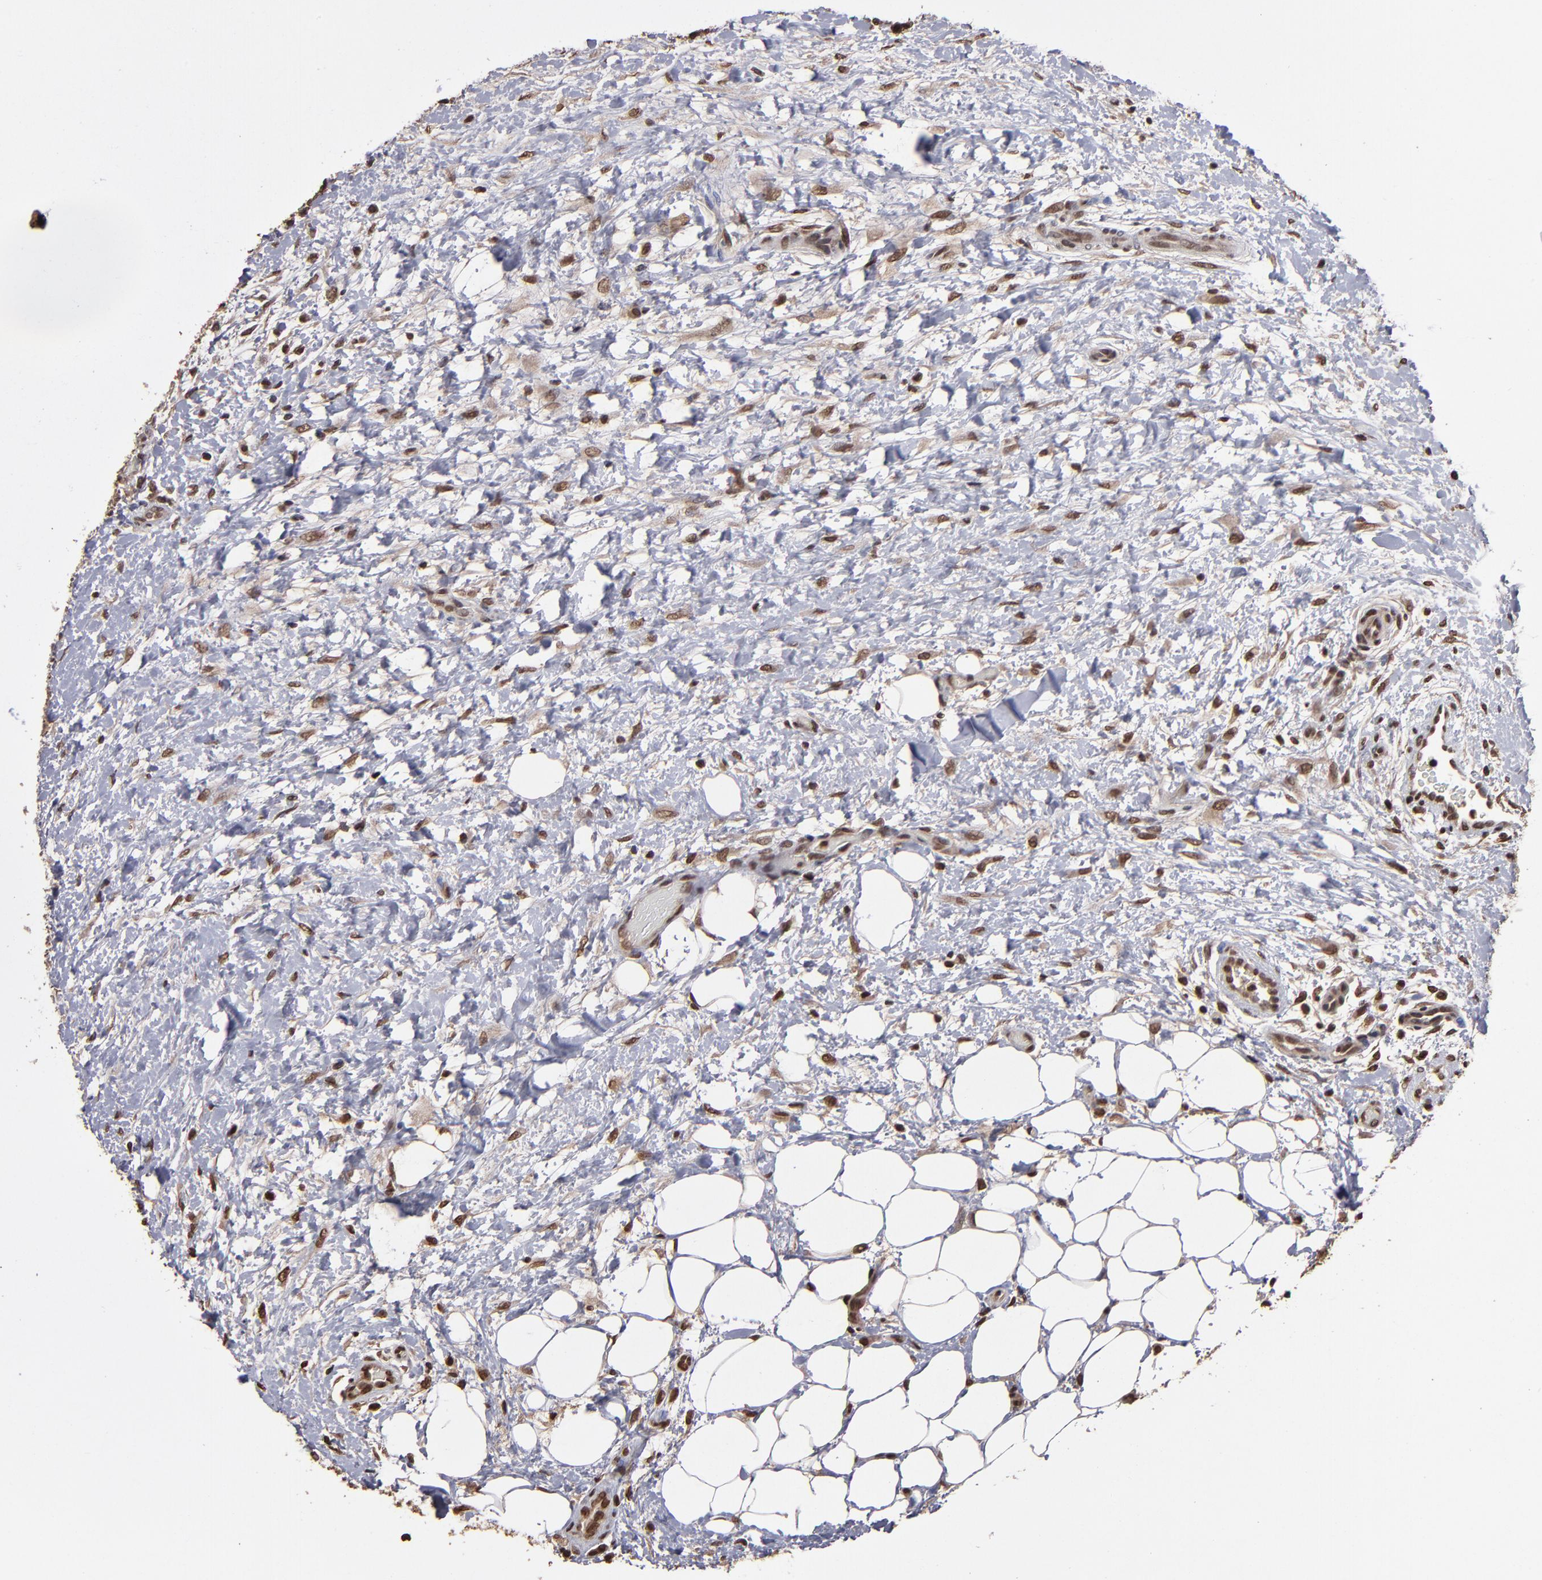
{"staining": {"intensity": "strong", "quantity": ">75%", "location": "cytoplasmic/membranous,nuclear"}, "tissue": "lymphoma", "cell_type": "Tumor cells", "image_type": "cancer", "snomed": [{"axis": "morphology", "description": "Malignant lymphoma, non-Hodgkin's type, Low grade"}, {"axis": "topography", "description": "Lymph node"}], "caption": "Protein analysis of lymphoma tissue shows strong cytoplasmic/membranous and nuclear staining in about >75% of tumor cells. The staining is performed using DAB (3,3'-diaminobenzidine) brown chromogen to label protein expression. The nuclei are counter-stained blue using hematoxylin.", "gene": "AKT1", "patient": {"sex": "female", "age": 76}}